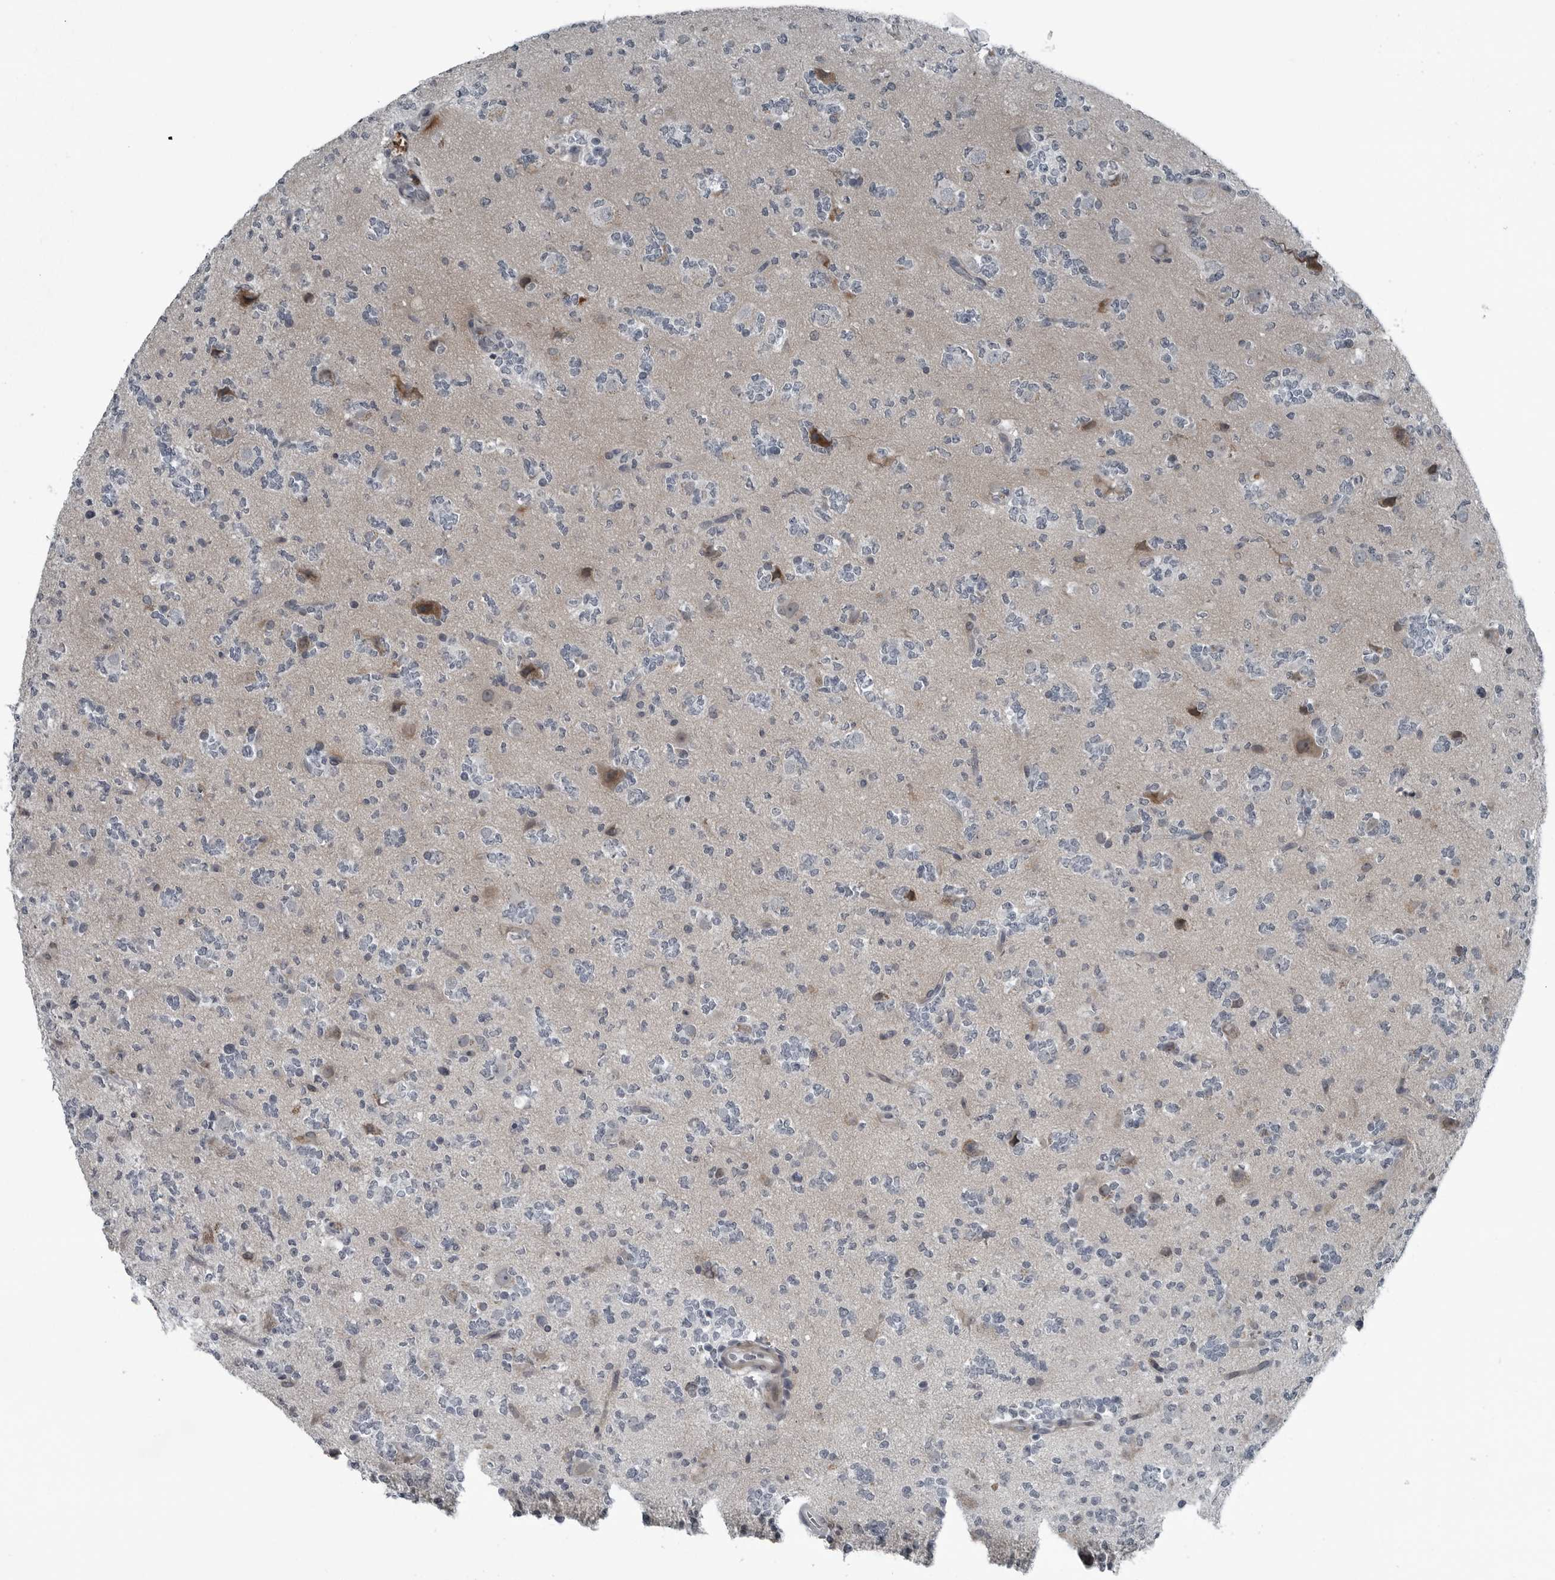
{"staining": {"intensity": "negative", "quantity": "none", "location": "none"}, "tissue": "glioma", "cell_type": "Tumor cells", "image_type": "cancer", "snomed": [{"axis": "morphology", "description": "Glioma, malignant, High grade"}, {"axis": "topography", "description": "Brain"}], "caption": "Tumor cells show no significant protein expression in glioma.", "gene": "DNAAF11", "patient": {"sex": "female", "age": 62}}